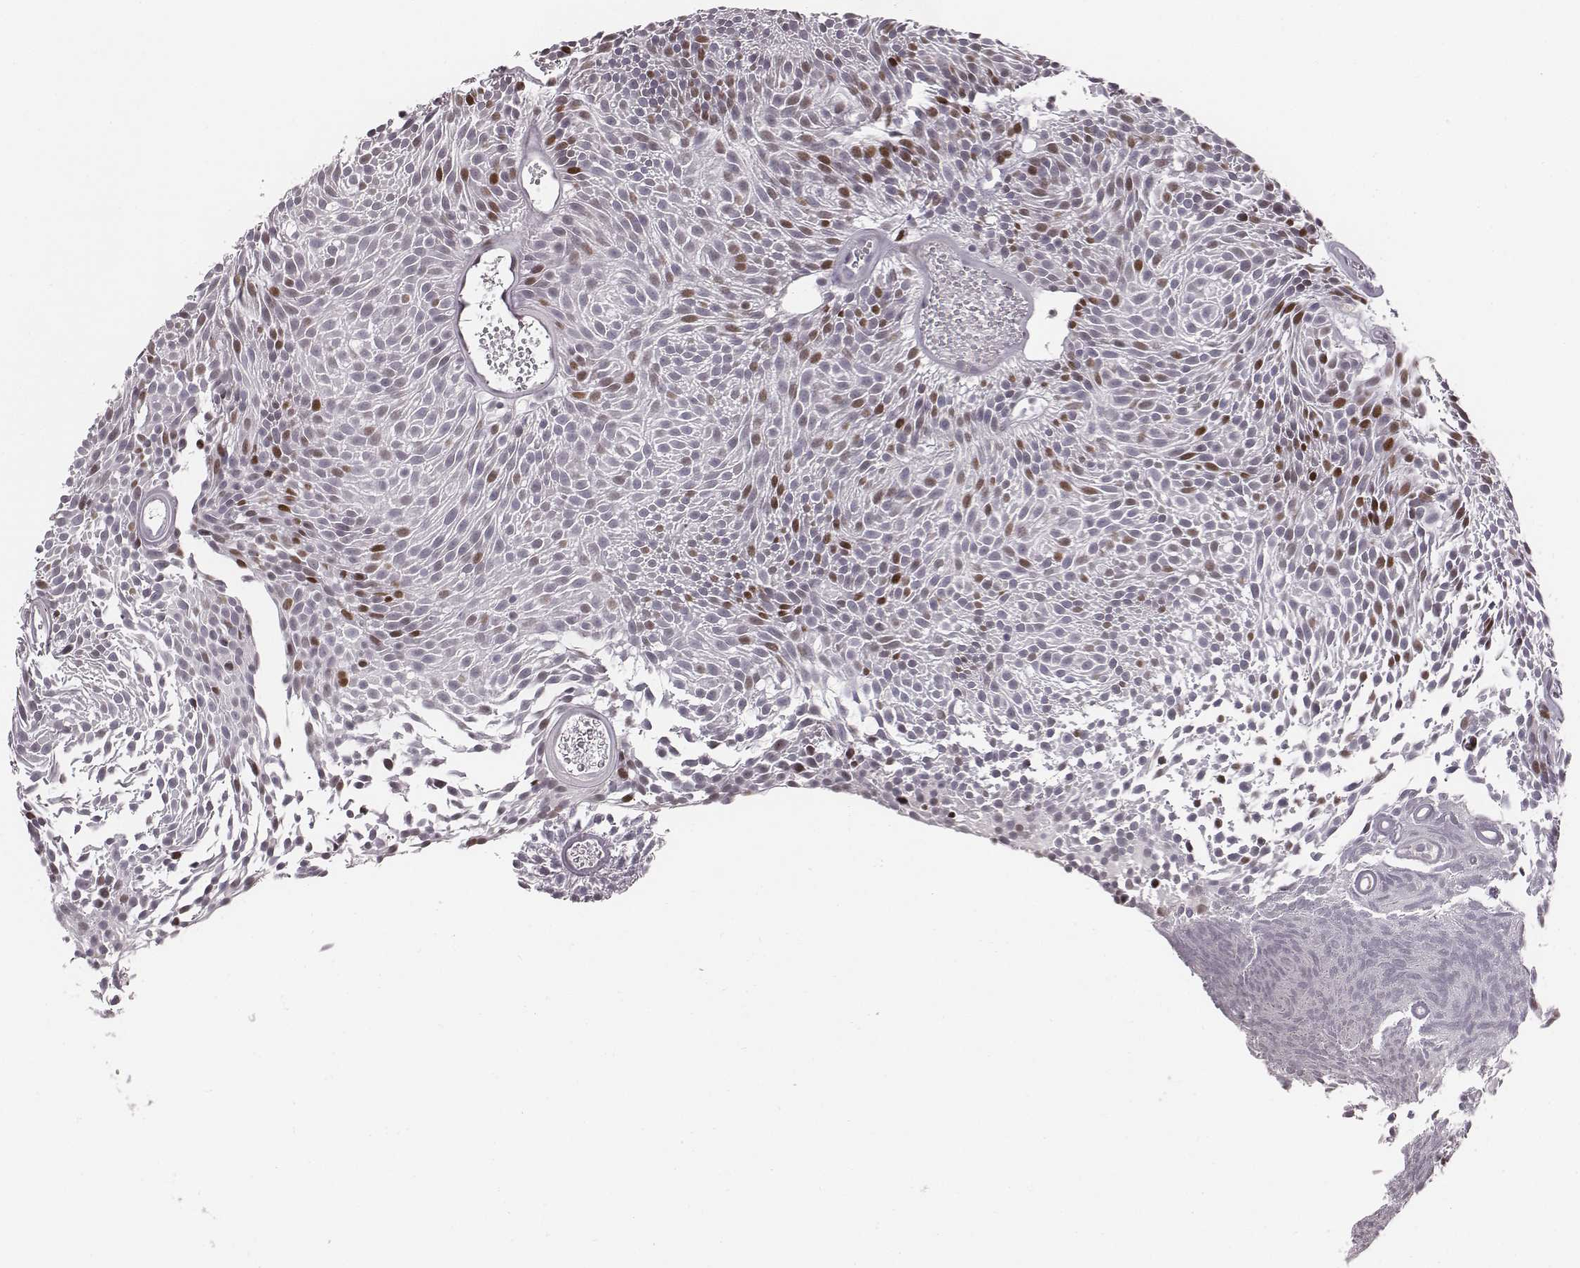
{"staining": {"intensity": "moderate", "quantity": "<25%", "location": "nuclear"}, "tissue": "urothelial cancer", "cell_type": "Tumor cells", "image_type": "cancer", "snomed": [{"axis": "morphology", "description": "Urothelial carcinoma, Low grade"}, {"axis": "topography", "description": "Urinary bladder"}], "caption": "Urothelial cancer was stained to show a protein in brown. There is low levels of moderate nuclear positivity in approximately <25% of tumor cells. Using DAB (3,3'-diaminobenzidine) (brown) and hematoxylin (blue) stains, captured at high magnification using brightfield microscopy.", "gene": "NDC1", "patient": {"sex": "male", "age": 77}}